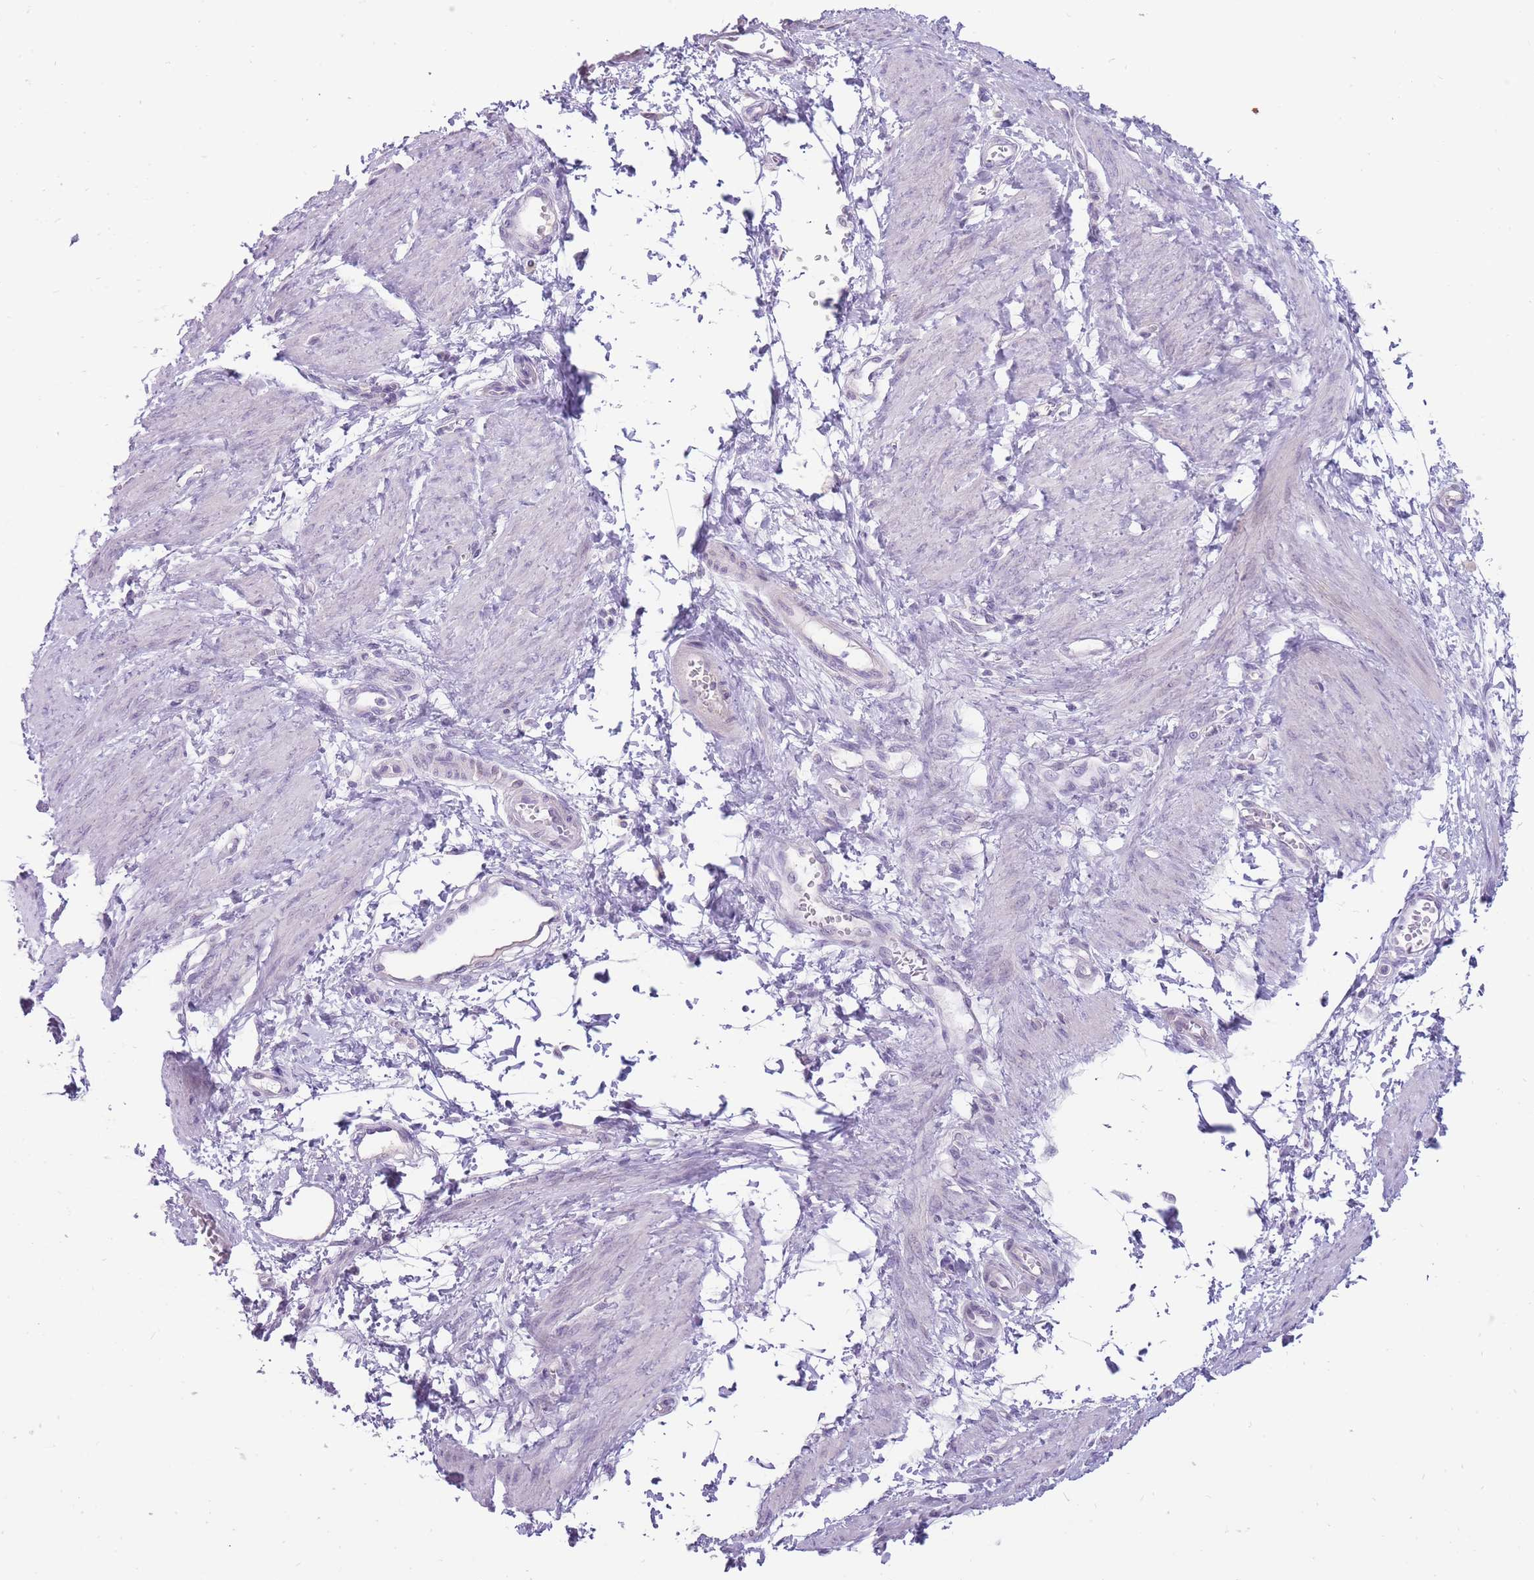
{"staining": {"intensity": "negative", "quantity": "none", "location": "none"}, "tissue": "smooth muscle", "cell_type": "Smooth muscle cells", "image_type": "normal", "snomed": [{"axis": "morphology", "description": "Normal tissue, NOS"}, {"axis": "topography", "description": "Smooth muscle"}, {"axis": "topography", "description": "Uterus"}], "caption": "This is an immunohistochemistry image of normal smooth muscle. There is no positivity in smooth muscle cells.", "gene": "ERICH4", "patient": {"sex": "female", "age": 39}}